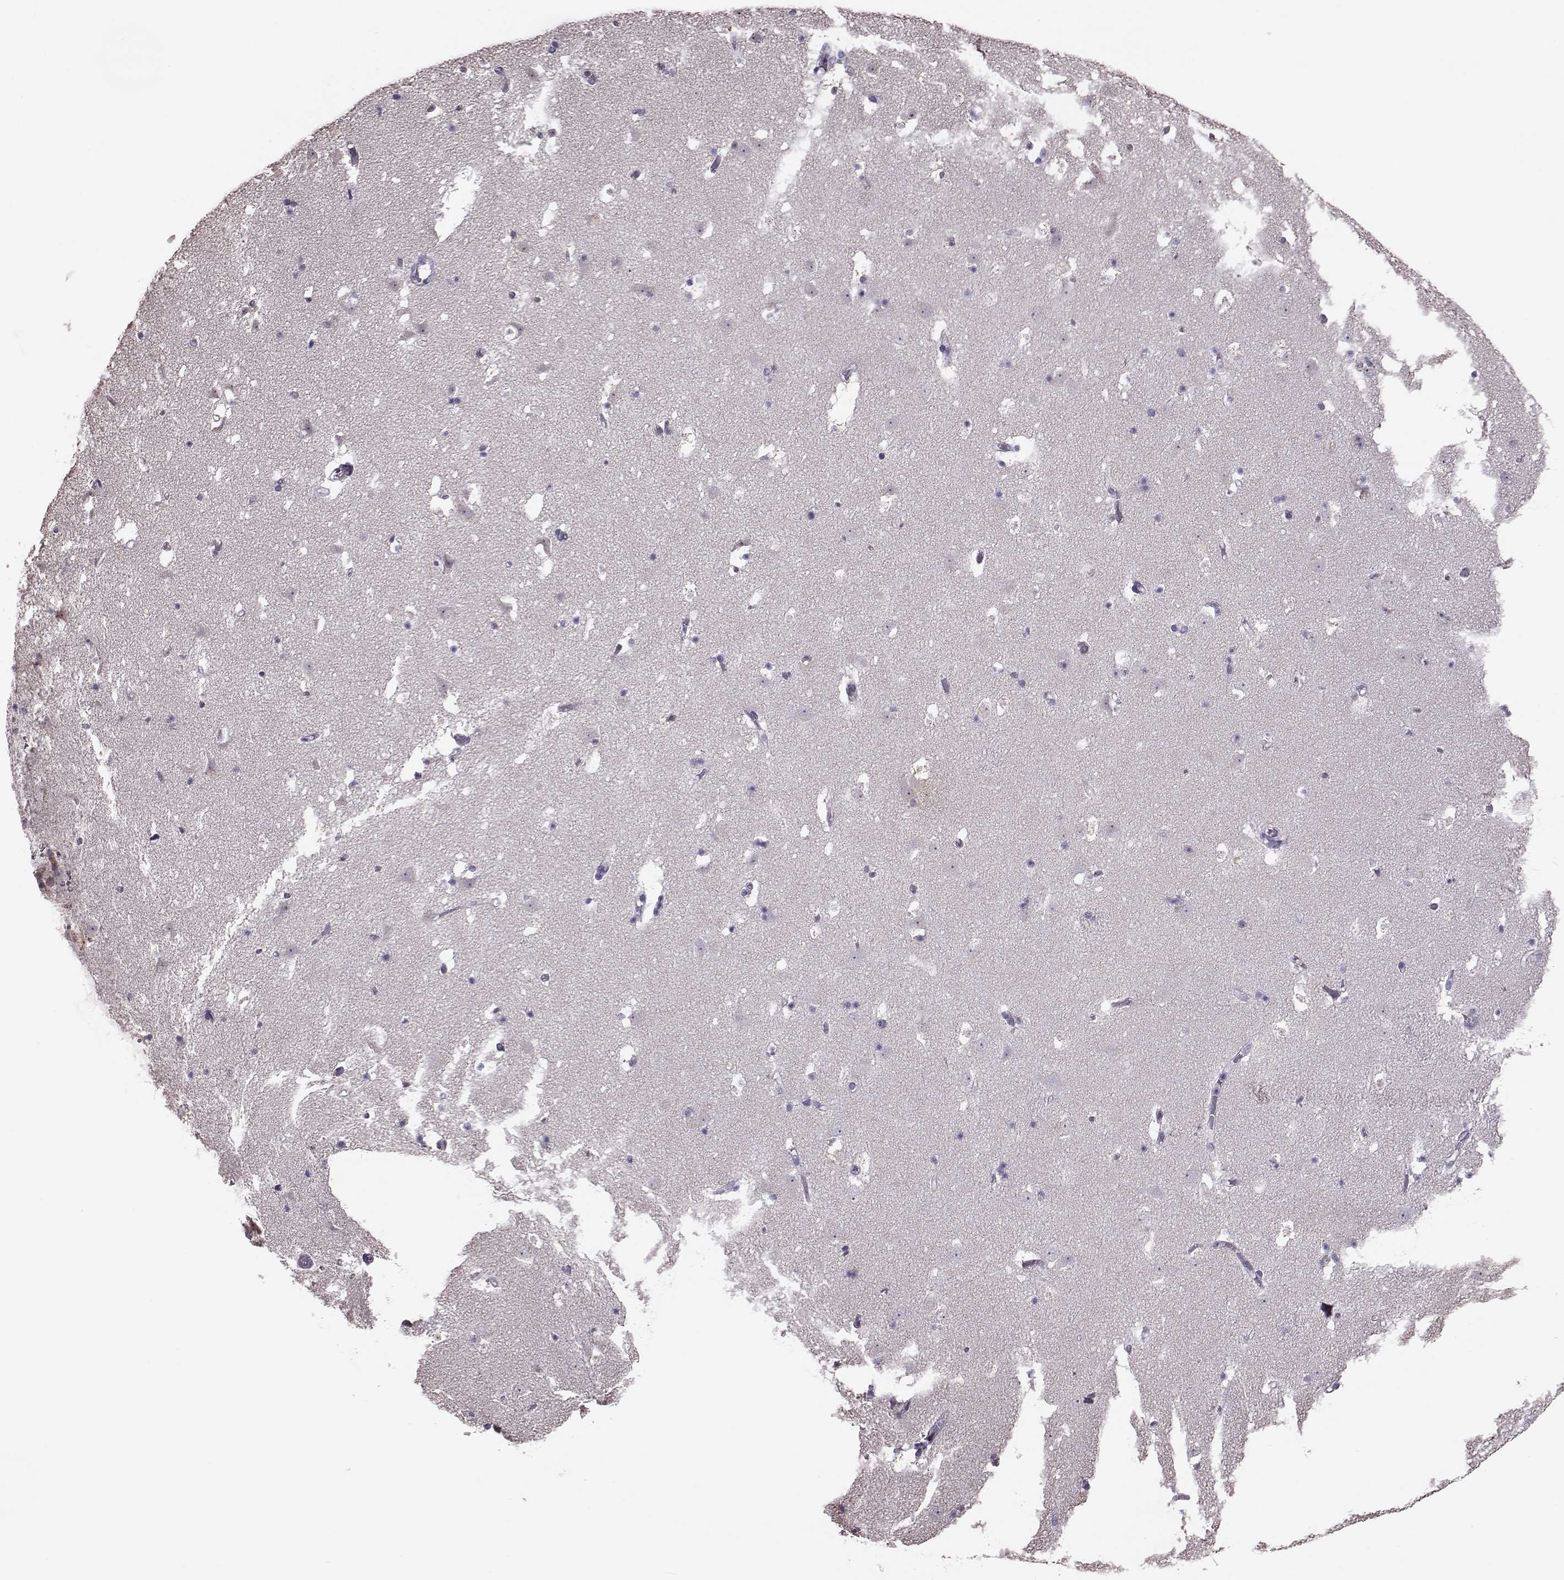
{"staining": {"intensity": "negative", "quantity": "none", "location": "none"}, "tissue": "caudate", "cell_type": "Glial cells", "image_type": "normal", "snomed": [{"axis": "morphology", "description": "Normal tissue, NOS"}, {"axis": "topography", "description": "Lateral ventricle wall"}], "caption": "Immunohistochemical staining of benign caudate reveals no significant expression in glial cells.", "gene": "ALDH3A1", "patient": {"sex": "female", "age": 42}}